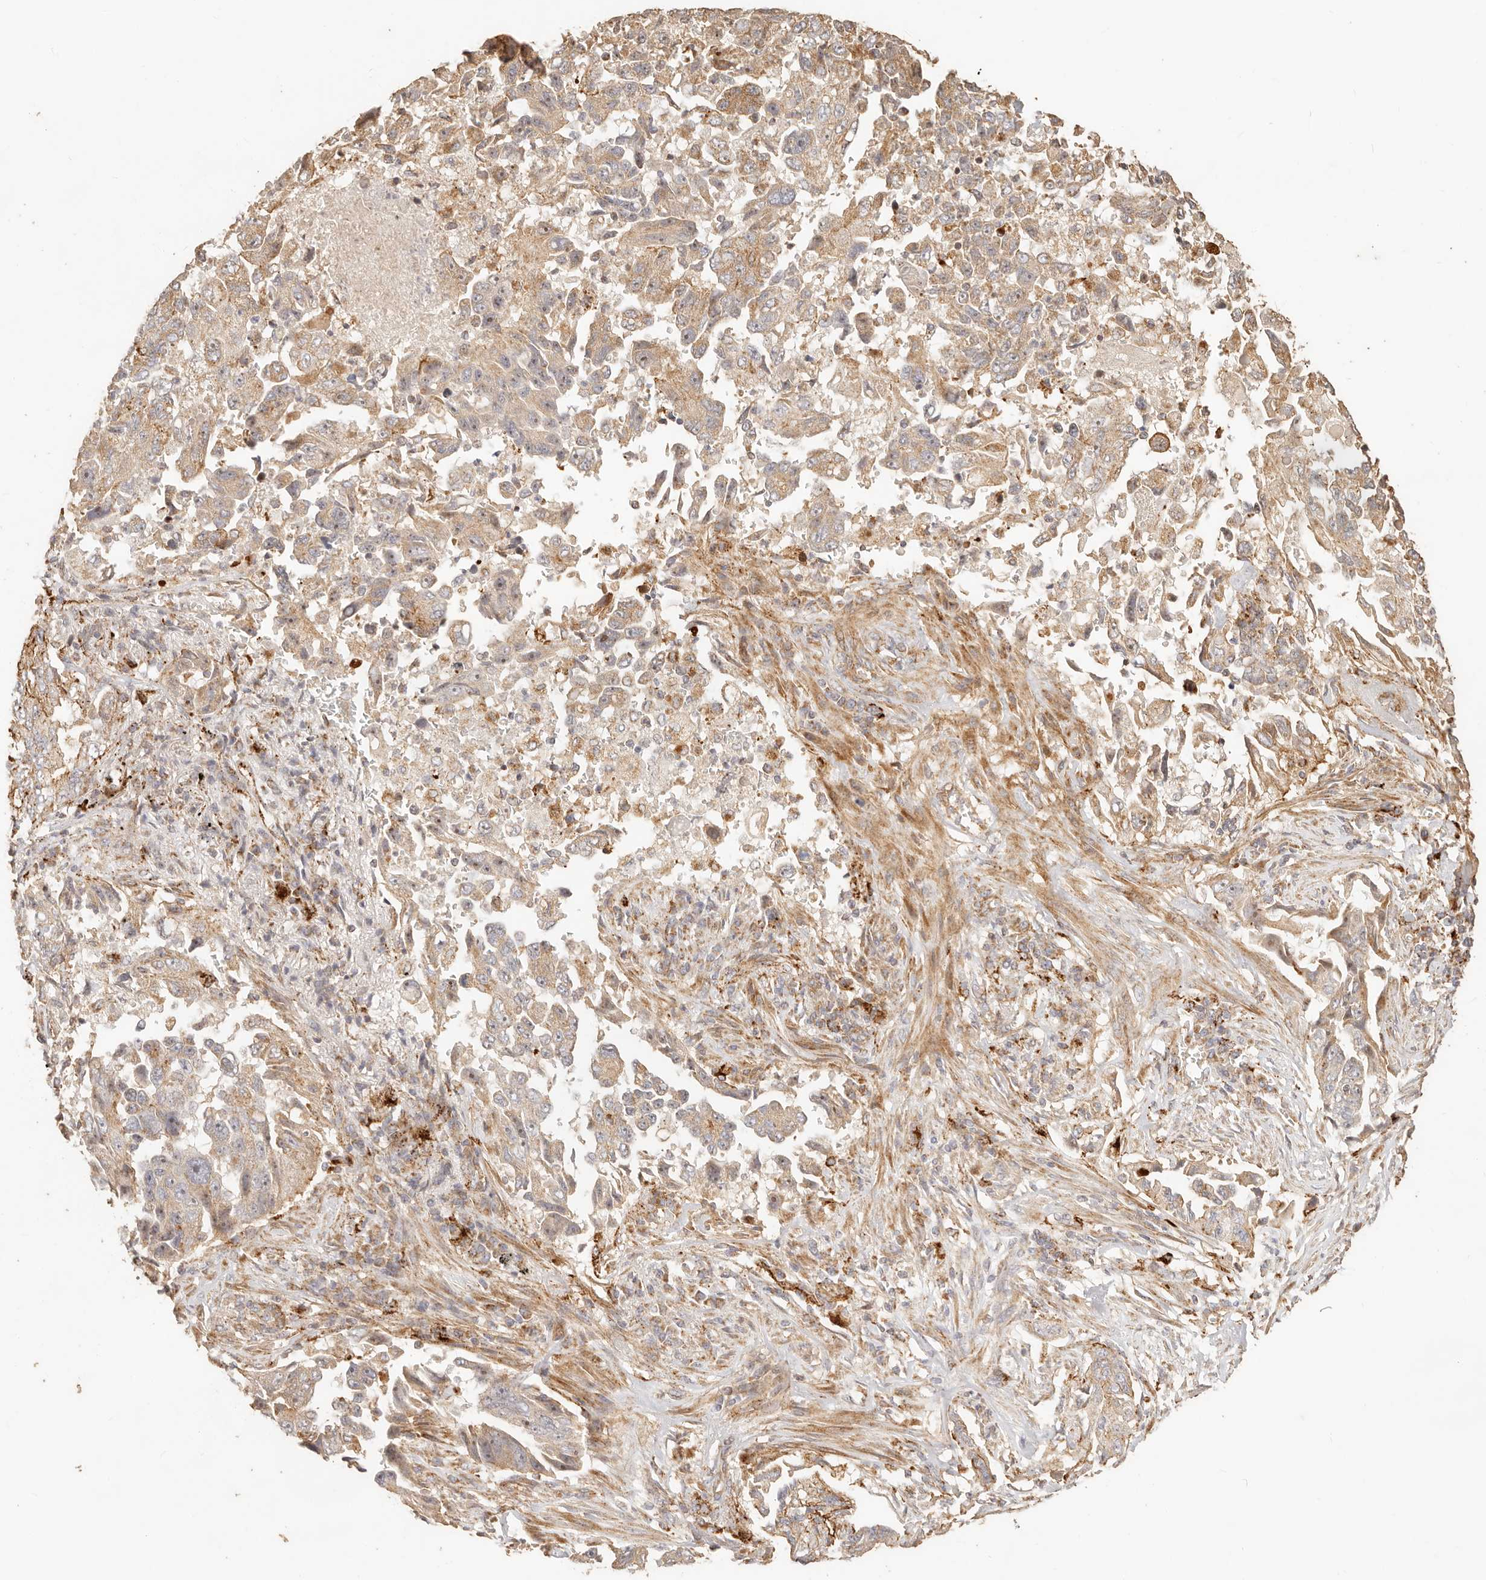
{"staining": {"intensity": "moderate", "quantity": ">75%", "location": "cytoplasmic/membranous"}, "tissue": "lung cancer", "cell_type": "Tumor cells", "image_type": "cancer", "snomed": [{"axis": "morphology", "description": "Adenocarcinoma, NOS"}, {"axis": "topography", "description": "Lung"}], "caption": "Human adenocarcinoma (lung) stained for a protein (brown) displays moderate cytoplasmic/membranous positive positivity in about >75% of tumor cells.", "gene": "PTPN22", "patient": {"sex": "female", "age": 51}}